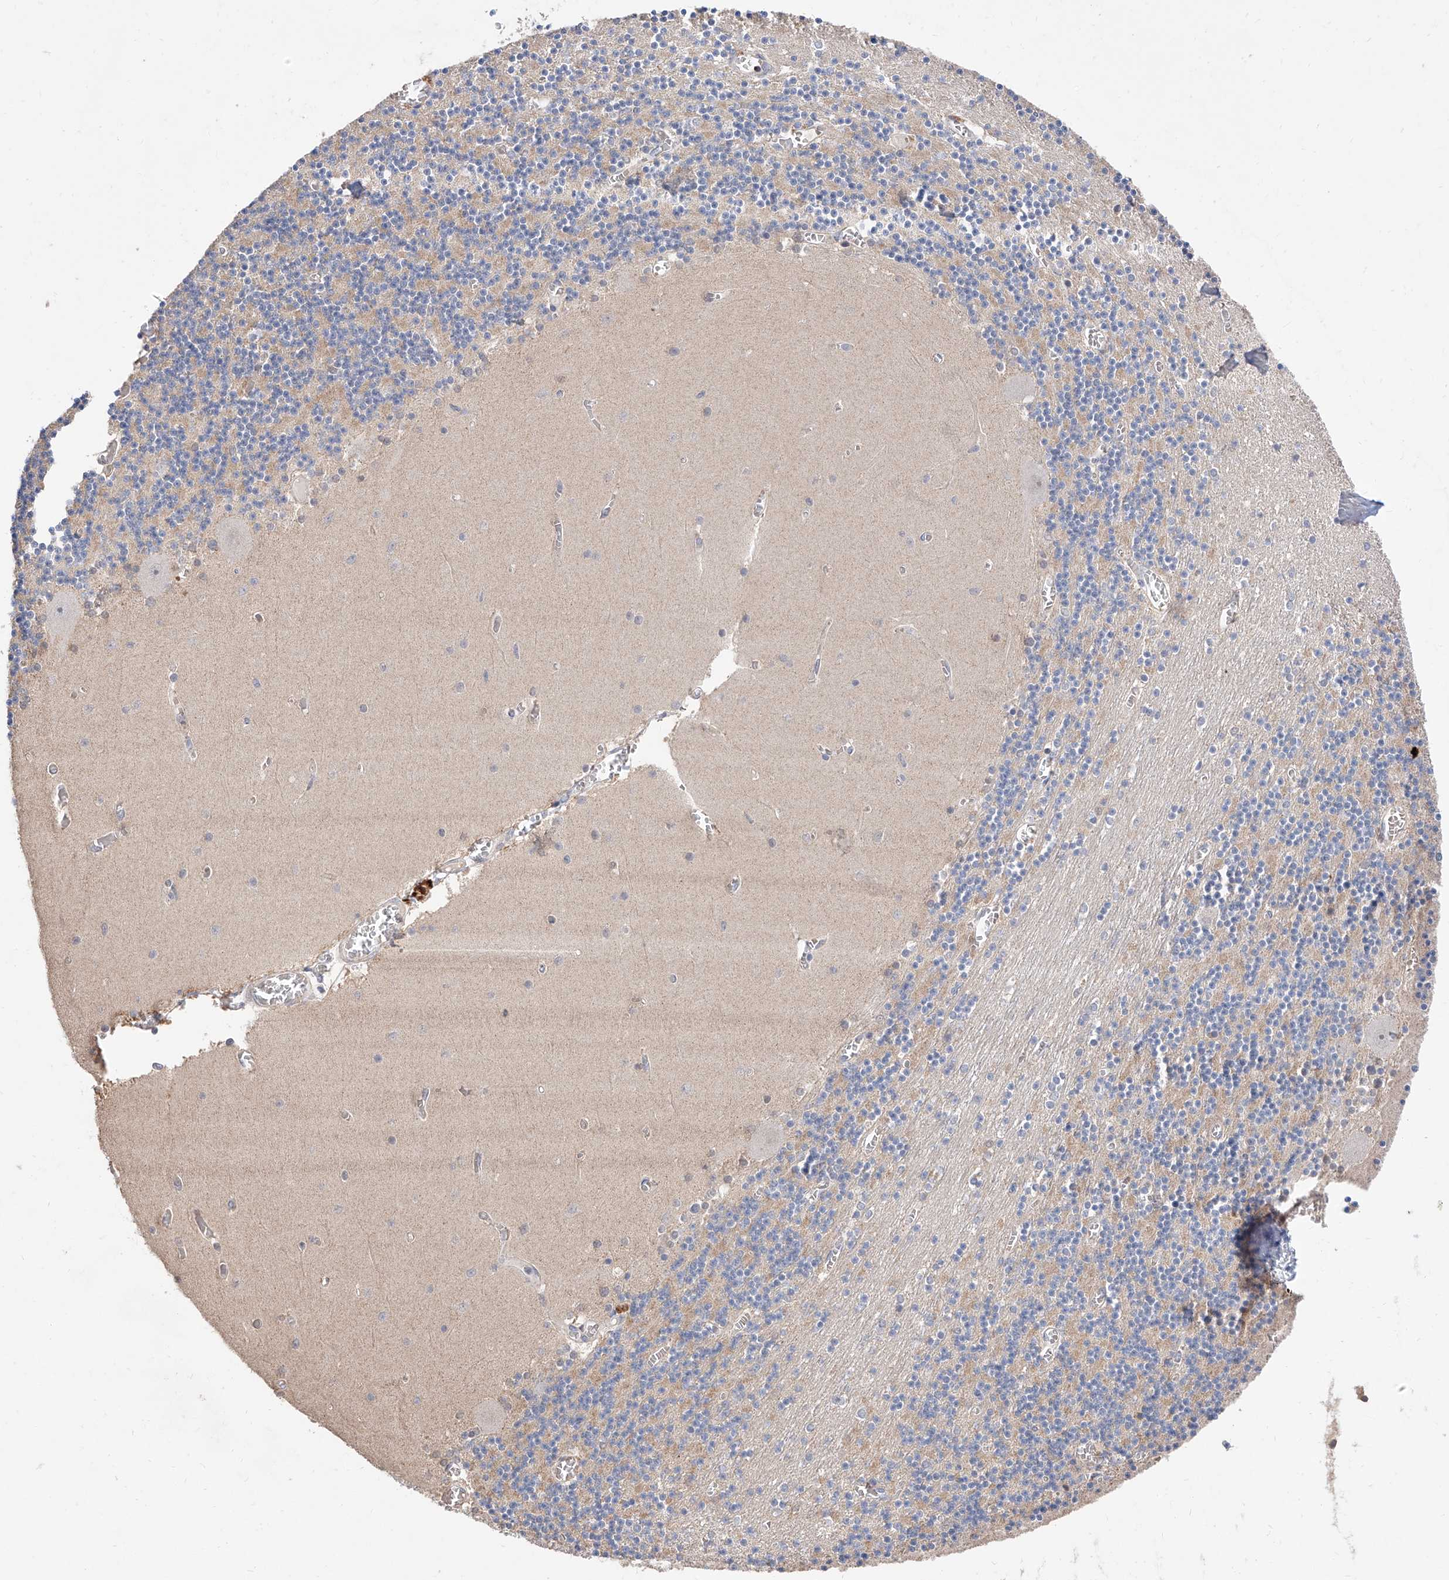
{"staining": {"intensity": "weak", "quantity": "<25%", "location": "cytoplasmic/membranous"}, "tissue": "cerebellum", "cell_type": "Cells in granular layer", "image_type": "normal", "snomed": [{"axis": "morphology", "description": "Normal tissue, NOS"}, {"axis": "topography", "description": "Cerebellum"}], "caption": "Cells in granular layer are negative for brown protein staining in unremarkable cerebellum. (Stains: DAB (3,3'-diaminobenzidine) IHC with hematoxylin counter stain, Microscopy: brightfield microscopy at high magnification).", "gene": "FUCA2", "patient": {"sex": "female", "age": 28}}